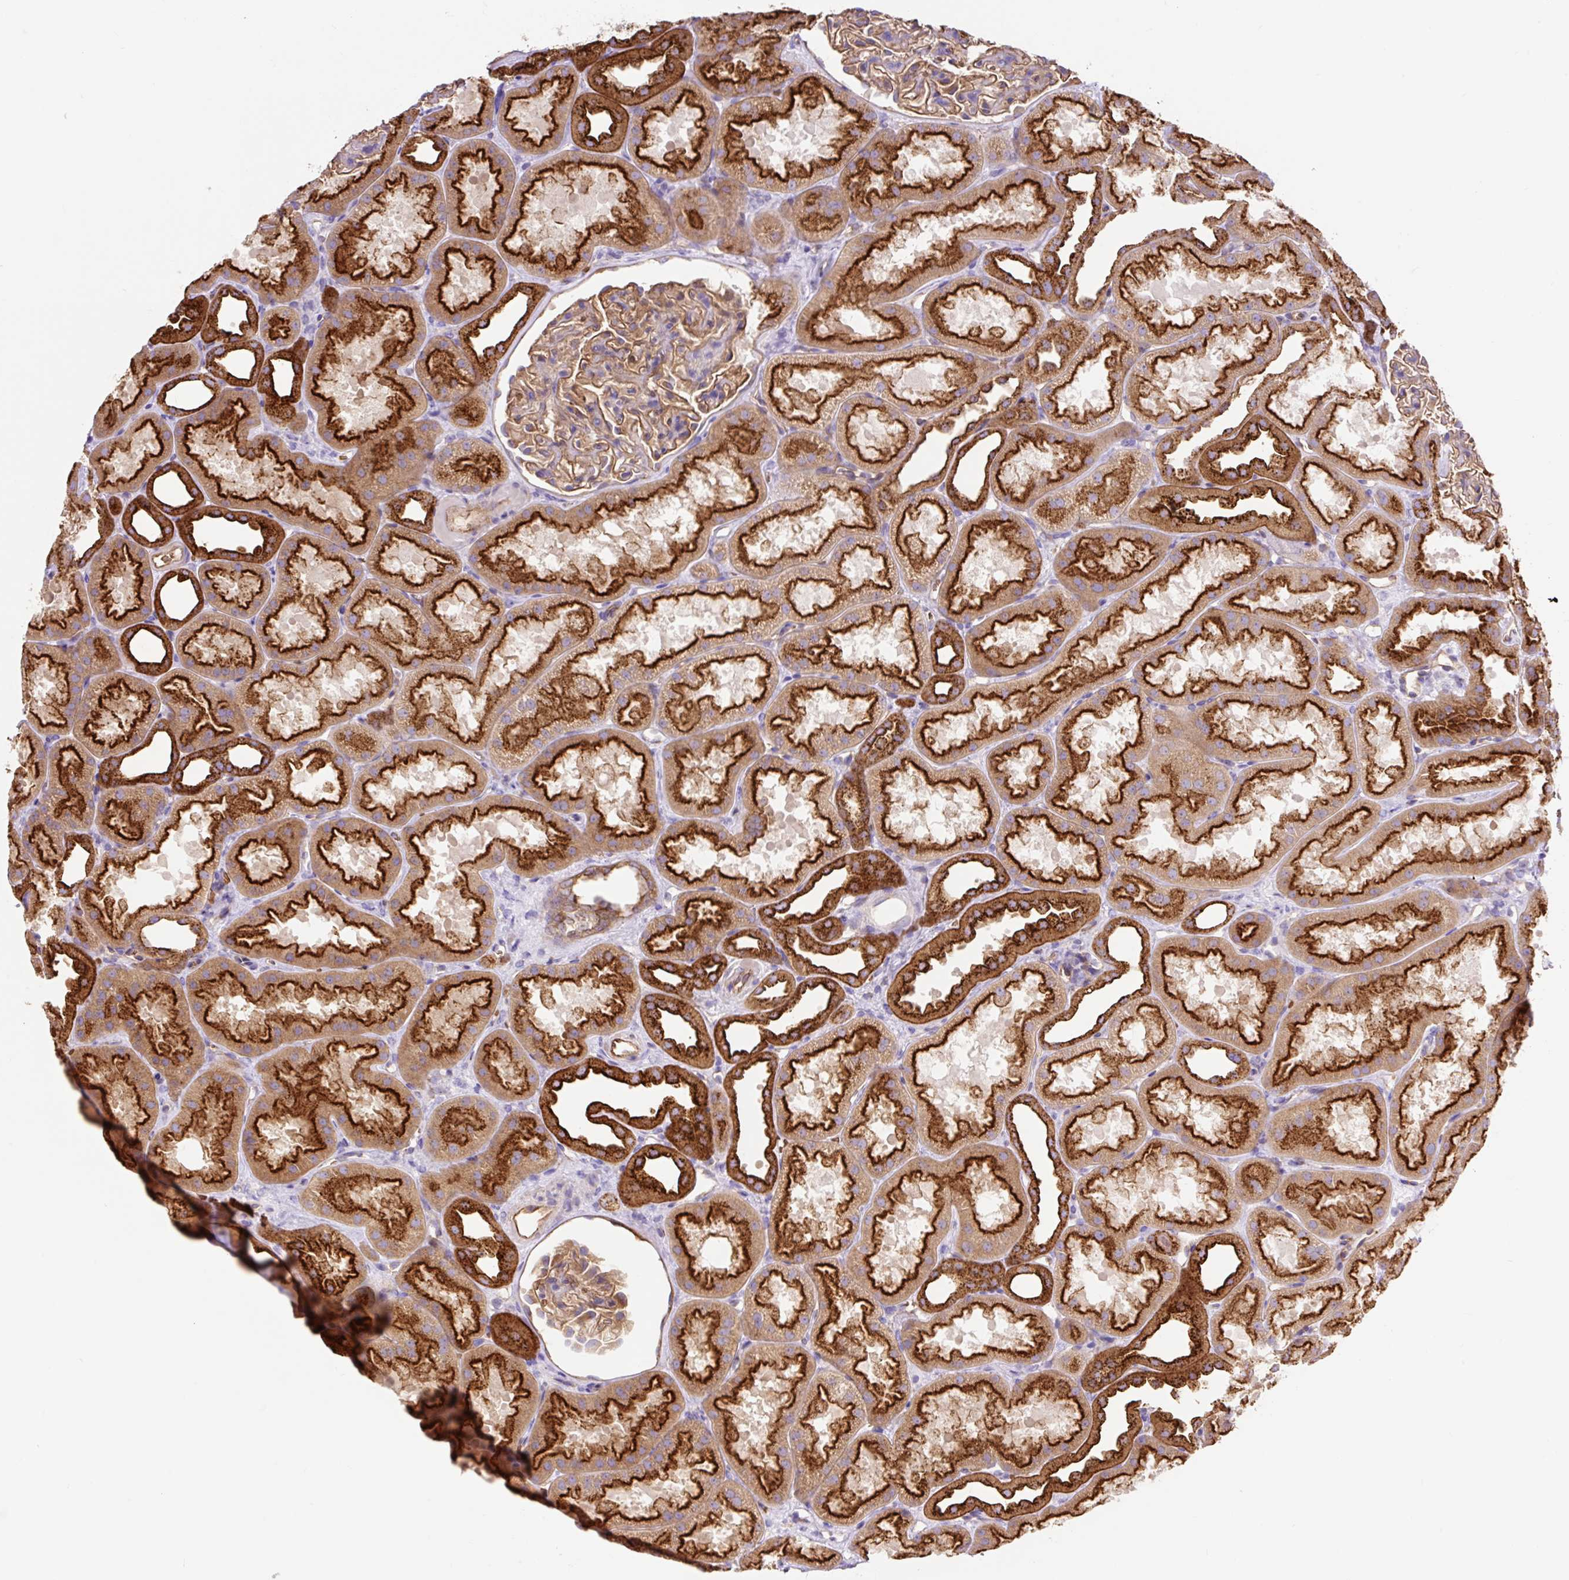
{"staining": {"intensity": "moderate", "quantity": ">75%", "location": "cytoplasmic/membranous"}, "tissue": "kidney", "cell_type": "Cells in glomeruli", "image_type": "normal", "snomed": [{"axis": "morphology", "description": "Normal tissue, NOS"}, {"axis": "topography", "description": "Kidney"}], "caption": "Kidney stained with DAB (3,3'-diaminobenzidine) IHC shows medium levels of moderate cytoplasmic/membranous staining in approximately >75% of cells in glomeruli.", "gene": "HIP1R", "patient": {"sex": "male", "age": 61}}